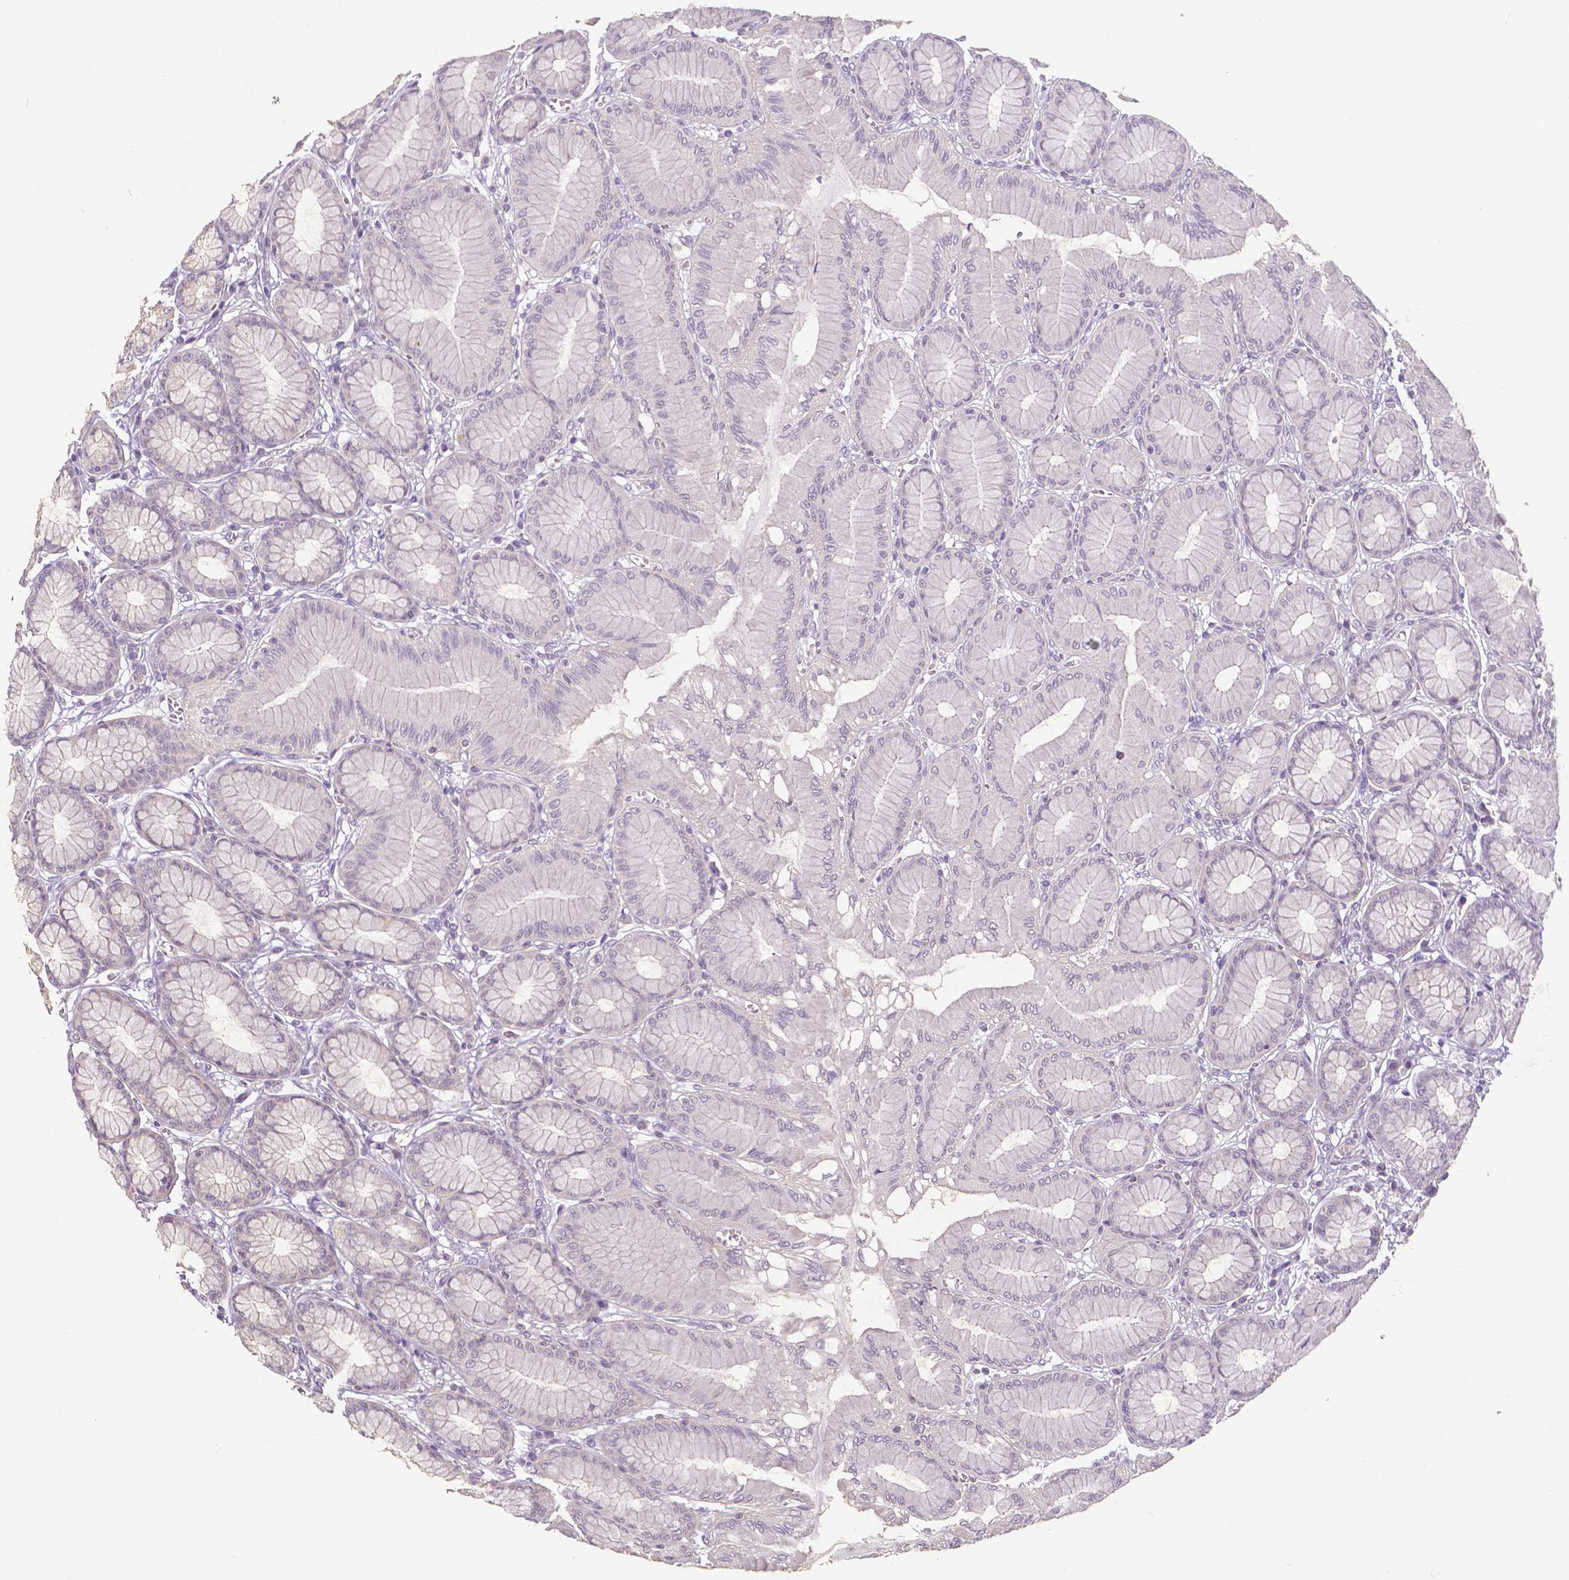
{"staining": {"intensity": "negative", "quantity": "none", "location": "none"}, "tissue": "stomach", "cell_type": "Glandular cells", "image_type": "normal", "snomed": [{"axis": "morphology", "description": "Normal tissue, NOS"}, {"axis": "topography", "description": "Stomach"}, {"axis": "topography", "description": "Stomach, lower"}], "caption": "An immunohistochemistry (IHC) micrograph of normal stomach is shown. There is no staining in glandular cells of stomach.", "gene": "CRMP1", "patient": {"sex": "male", "age": 76}}